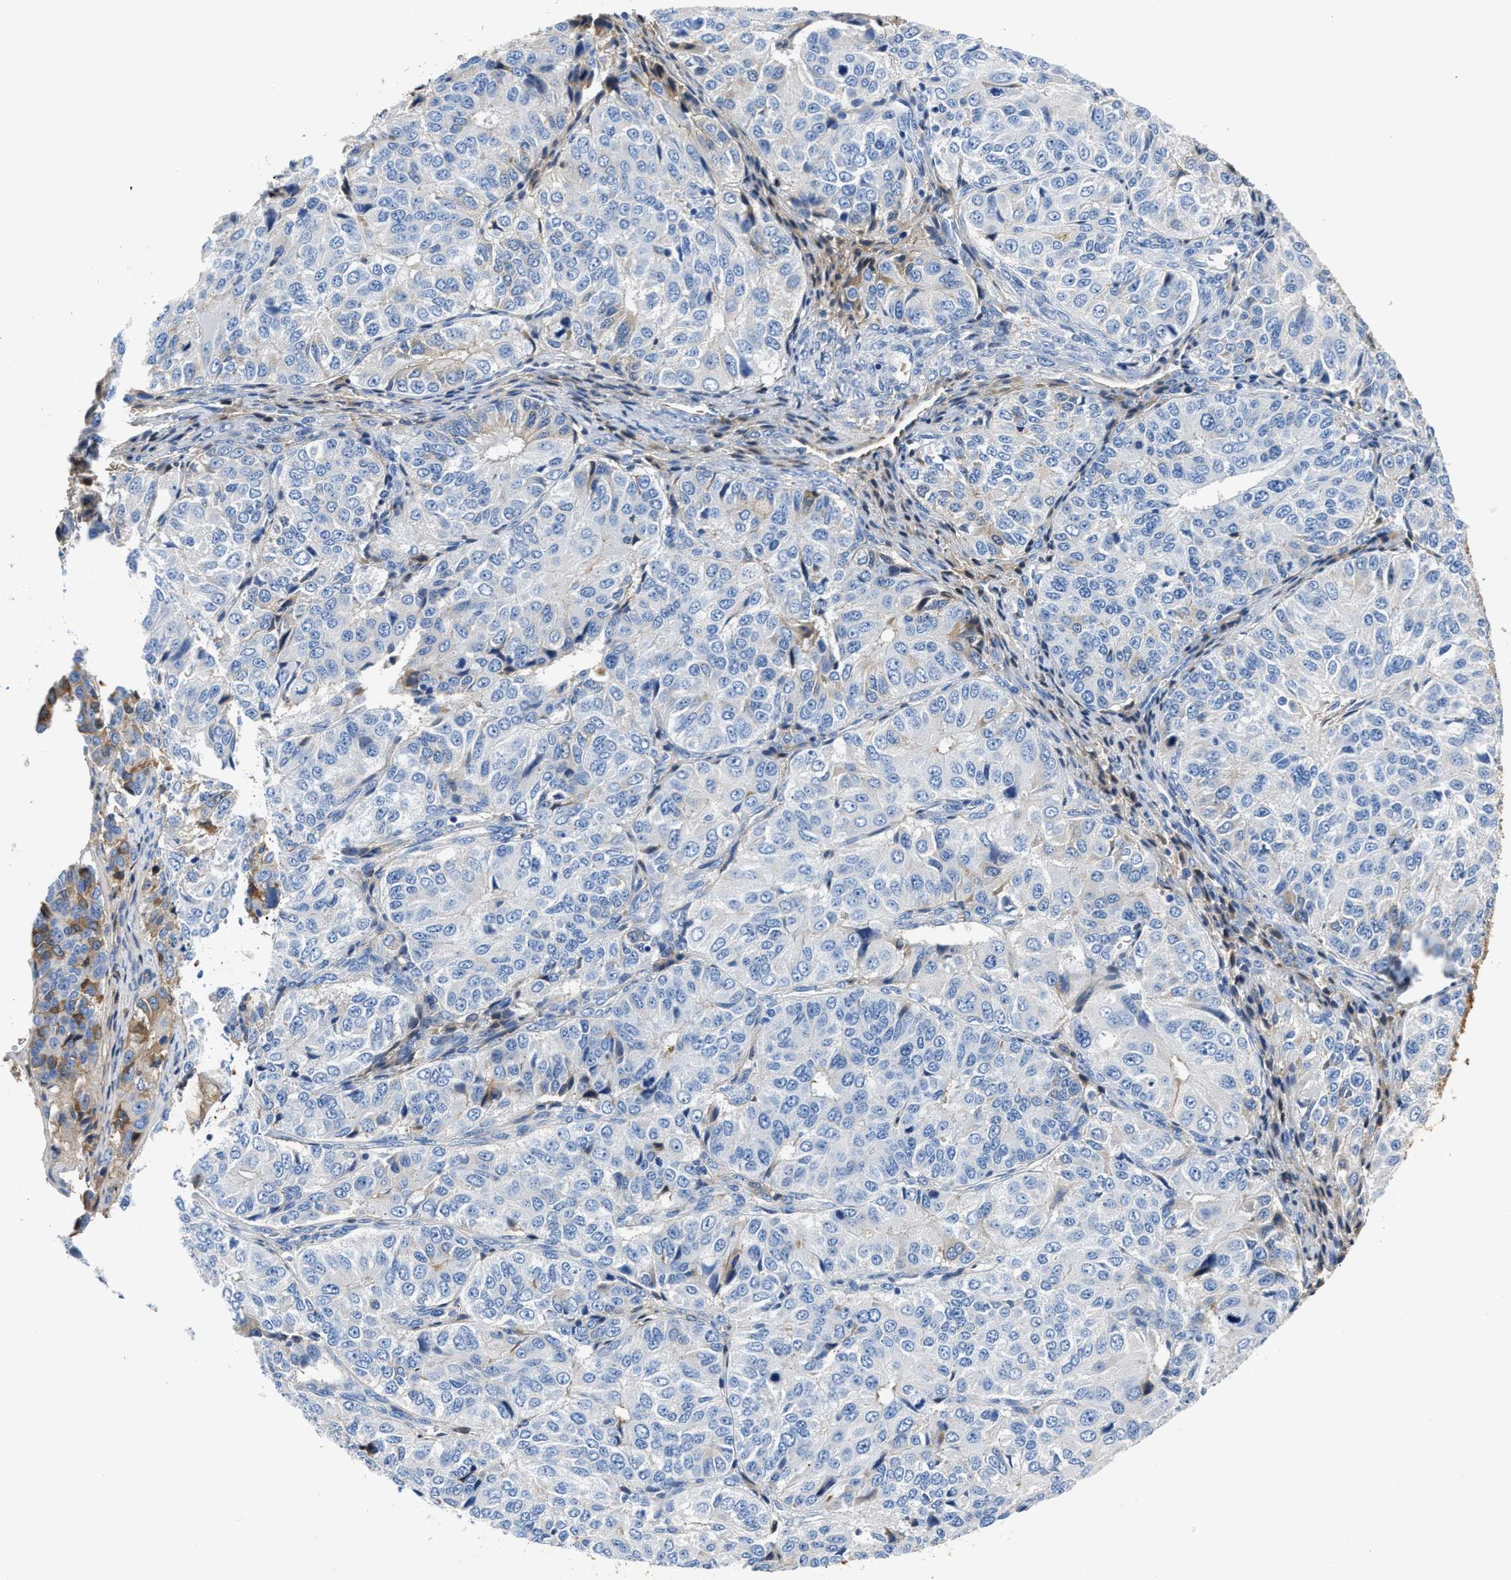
{"staining": {"intensity": "negative", "quantity": "none", "location": "none"}, "tissue": "ovarian cancer", "cell_type": "Tumor cells", "image_type": "cancer", "snomed": [{"axis": "morphology", "description": "Carcinoma, endometroid"}, {"axis": "topography", "description": "Ovary"}], "caption": "Immunohistochemical staining of endometroid carcinoma (ovarian) displays no significant staining in tumor cells. (Stains: DAB (3,3'-diaminobenzidine) immunohistochemistry with hematoxylin counter stain, Microscopy: brightfield microscopy at high magnification).", "gene": "GC", "patient": {"sex": "female", "age": 51}}